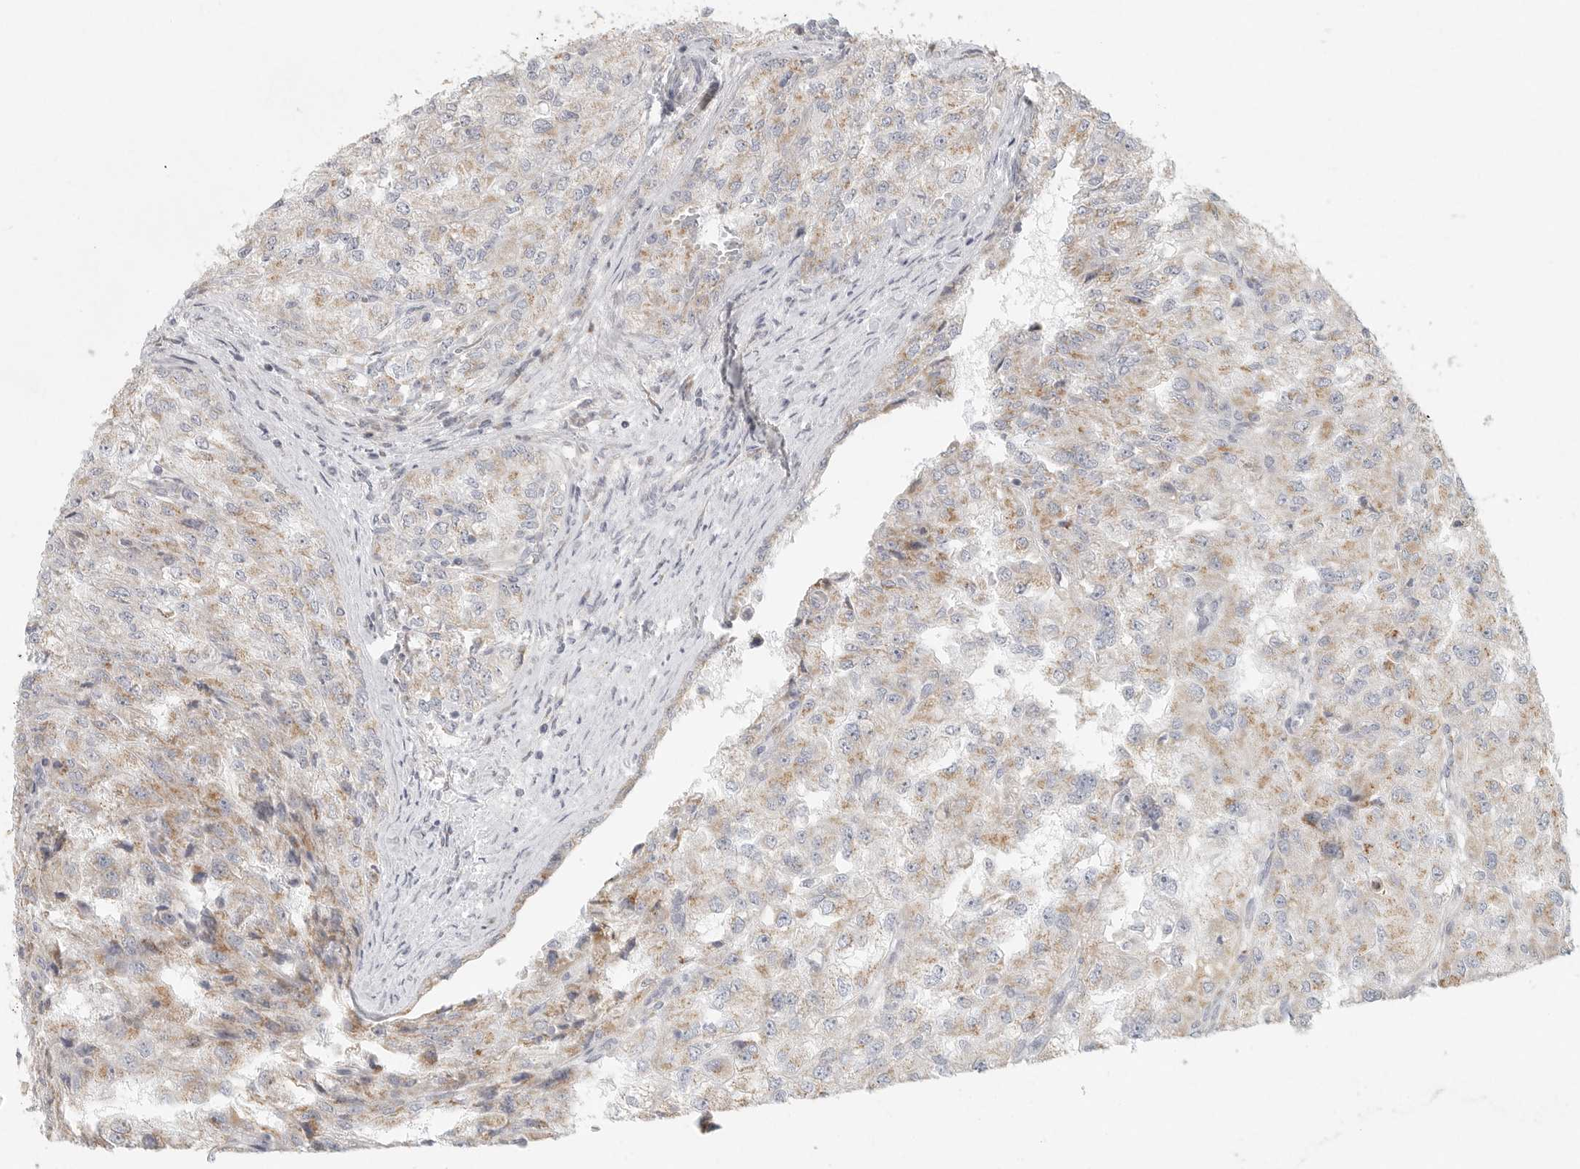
{"staining": {"intensity": "weak", "quantity": ">75%", "location": "cytoplasmic/membranous"}, "tissue": "renal cancer", "cell_type": "Tumor cells", "image_type": "cancer", "snomed": [{"axis": "morphology", "description": "Adenocarcinoma, NOS"}, {"axis": "topography", "description": "Kidney"}], "caption": "The photomicrograph reveals staining of renal cancer, revealing weak cytoplasmic/membranous protein positivity (brown color) within tumor cells. (DAB (3,3'-diaminobenzidine) = brown stain, brightfield microscopy at high magnification).", "gene": "SLC25A26", "patient": {"sex": "female", "age": 54}}